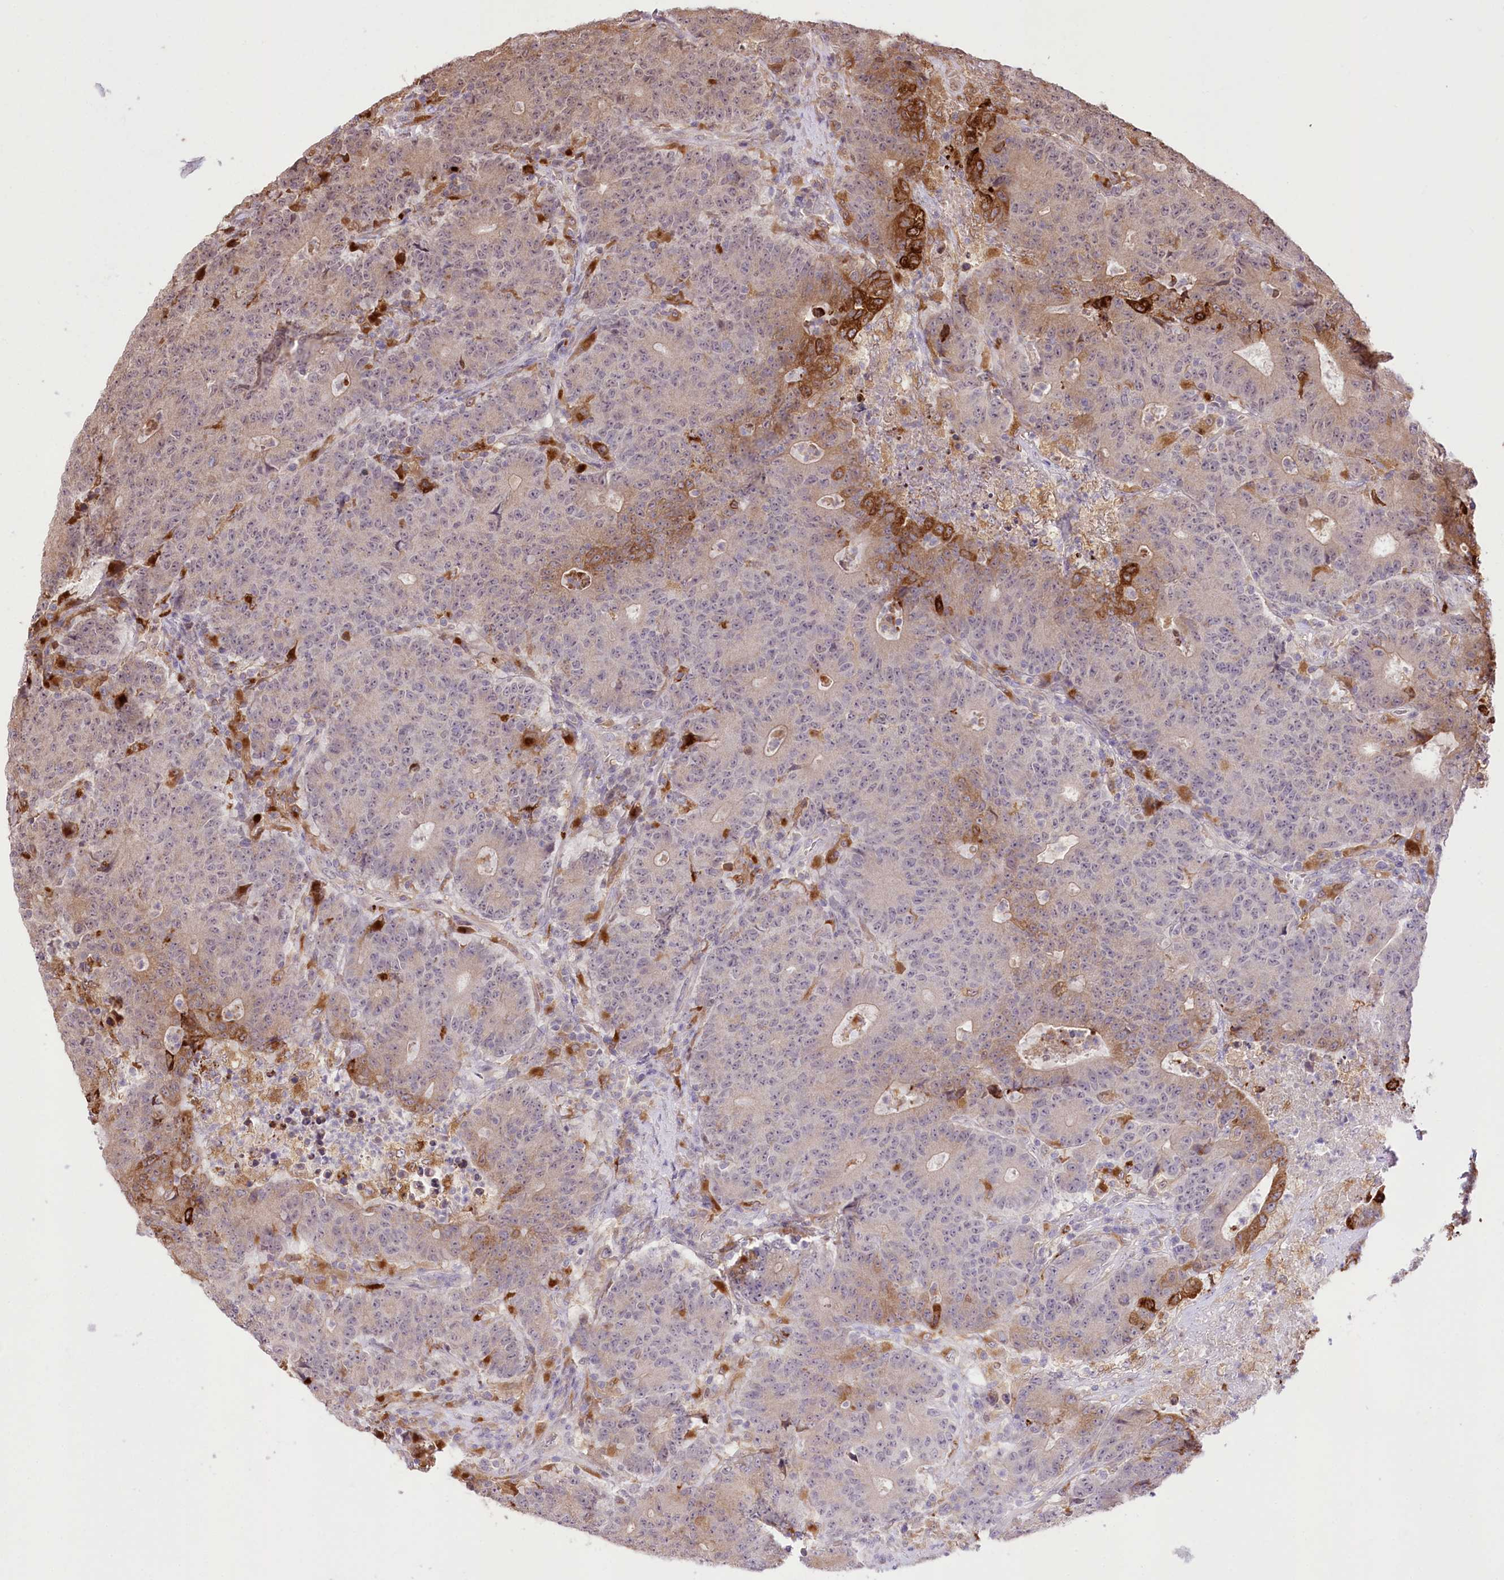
{"staining": {"intensity": "strong", "quantity": "<25%", "location": "cytoplasmic/membranous"}, "tissue": "colorectal cancer", "cell_type": "Tumor cells", "image_type": "cancer", "snomed": [{"axis": "morphology", "description": "Adenocarcinoma, NOS"}, {"axis": "topography", "description": "Colon"}], "caption": "Protein expression analysis of colorectal cancer (adenocarcinoma) shows strong cytoplasmic/membranous staining in about <25% of tumor cells.", "gene": "HELT", "patient": {"sex": "female", "age": 75}}